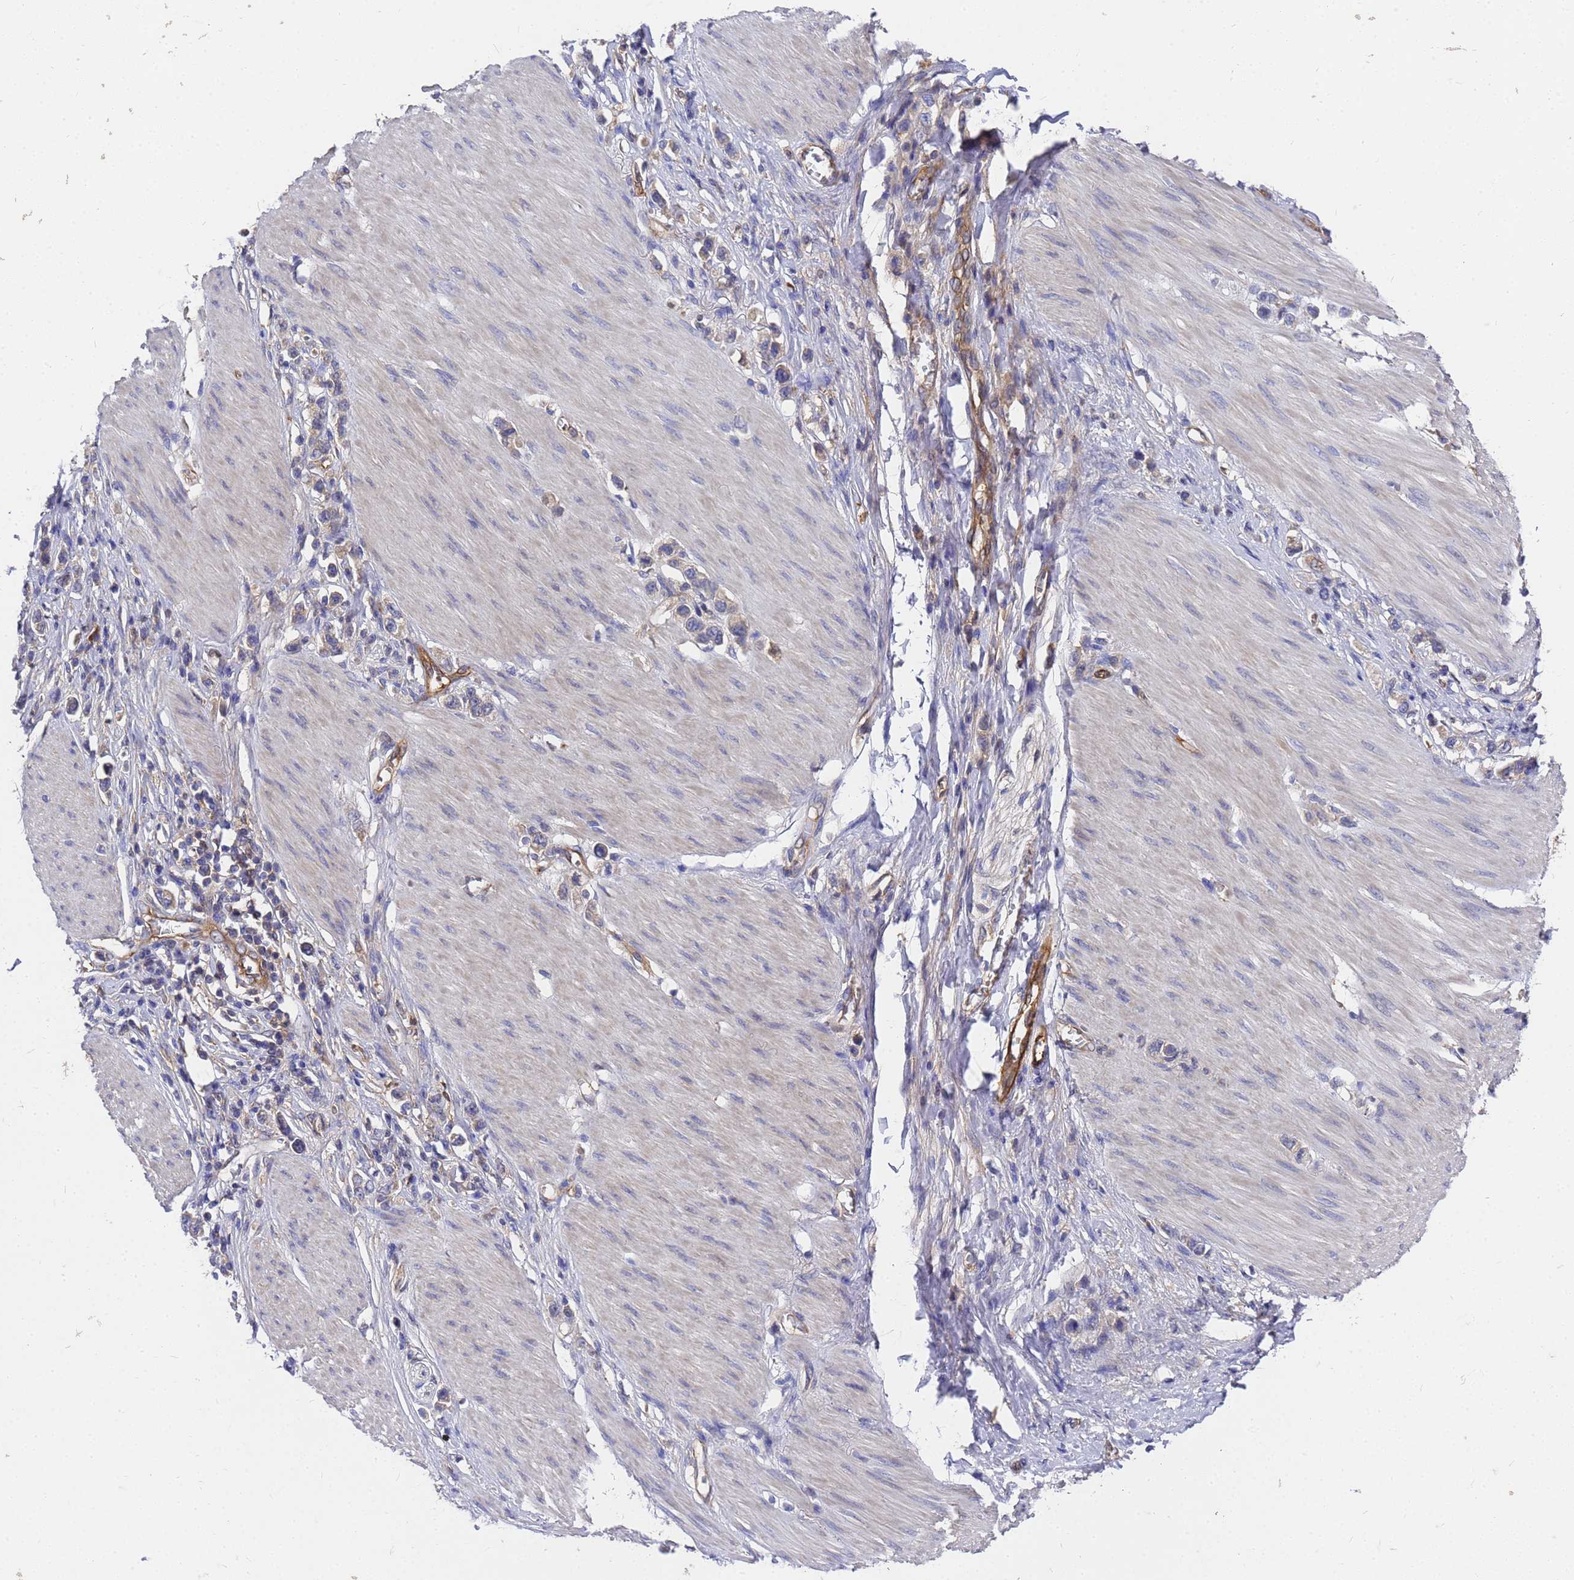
{"staining": {"intensity": "weak", "quantity": "<25%", "location": "cytoplasmic/membranous"}, "tissue": "stomach cancer", "cell_type": "Tumor cells", "image_type": "cancer", "snomed": [{"axis": "morphology", "description": "Adenocarcinoma, NOS"}, {"axis": "topography", "description": "Stomach"}], "caption": "This is an immunohistochemistry micrograph of human stomach cancer. There is no staining in tumor cells.", "gene": "SLC35E2B", "patient": {"sex": "female", "age": 65}}